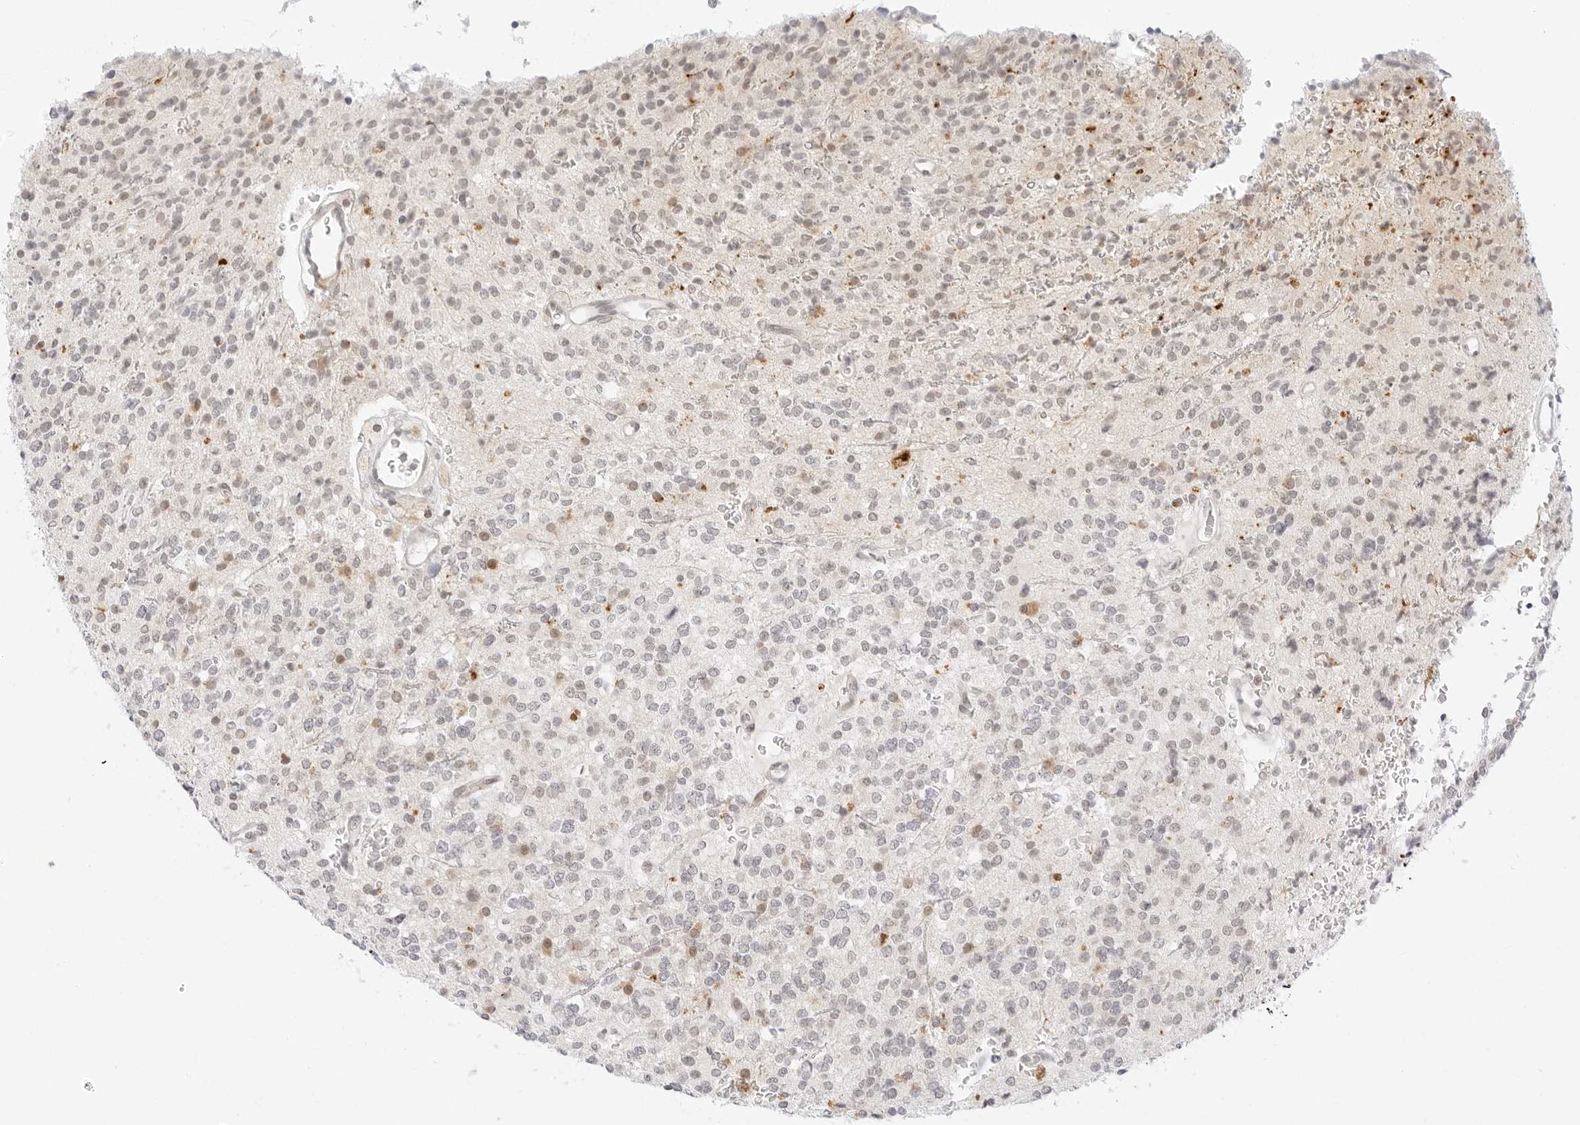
{"staining": {"intensity": "negative", "quantity": "none", "location": "none"}, "tissue": "glioma", "cell_type": "Tumor cells", "image_type": "cancer", "snomed": [{"axis": "morphology", "description": "Glioma, malignant, High grade"}, {"axis": "topography", "description": "Brain"}], "caption": "High magnification brightfield microscopy of glioma stained with DAB (3,3'-diaminobenzidine) (brown) and counterstained with hematoxylin (blue): tumor cells show no significant expression. (Immunohistochemistry, brightfield microscopy, high magnification).", "gene": "POLR3C", "patient": {"sex": "male", "age": 34}}